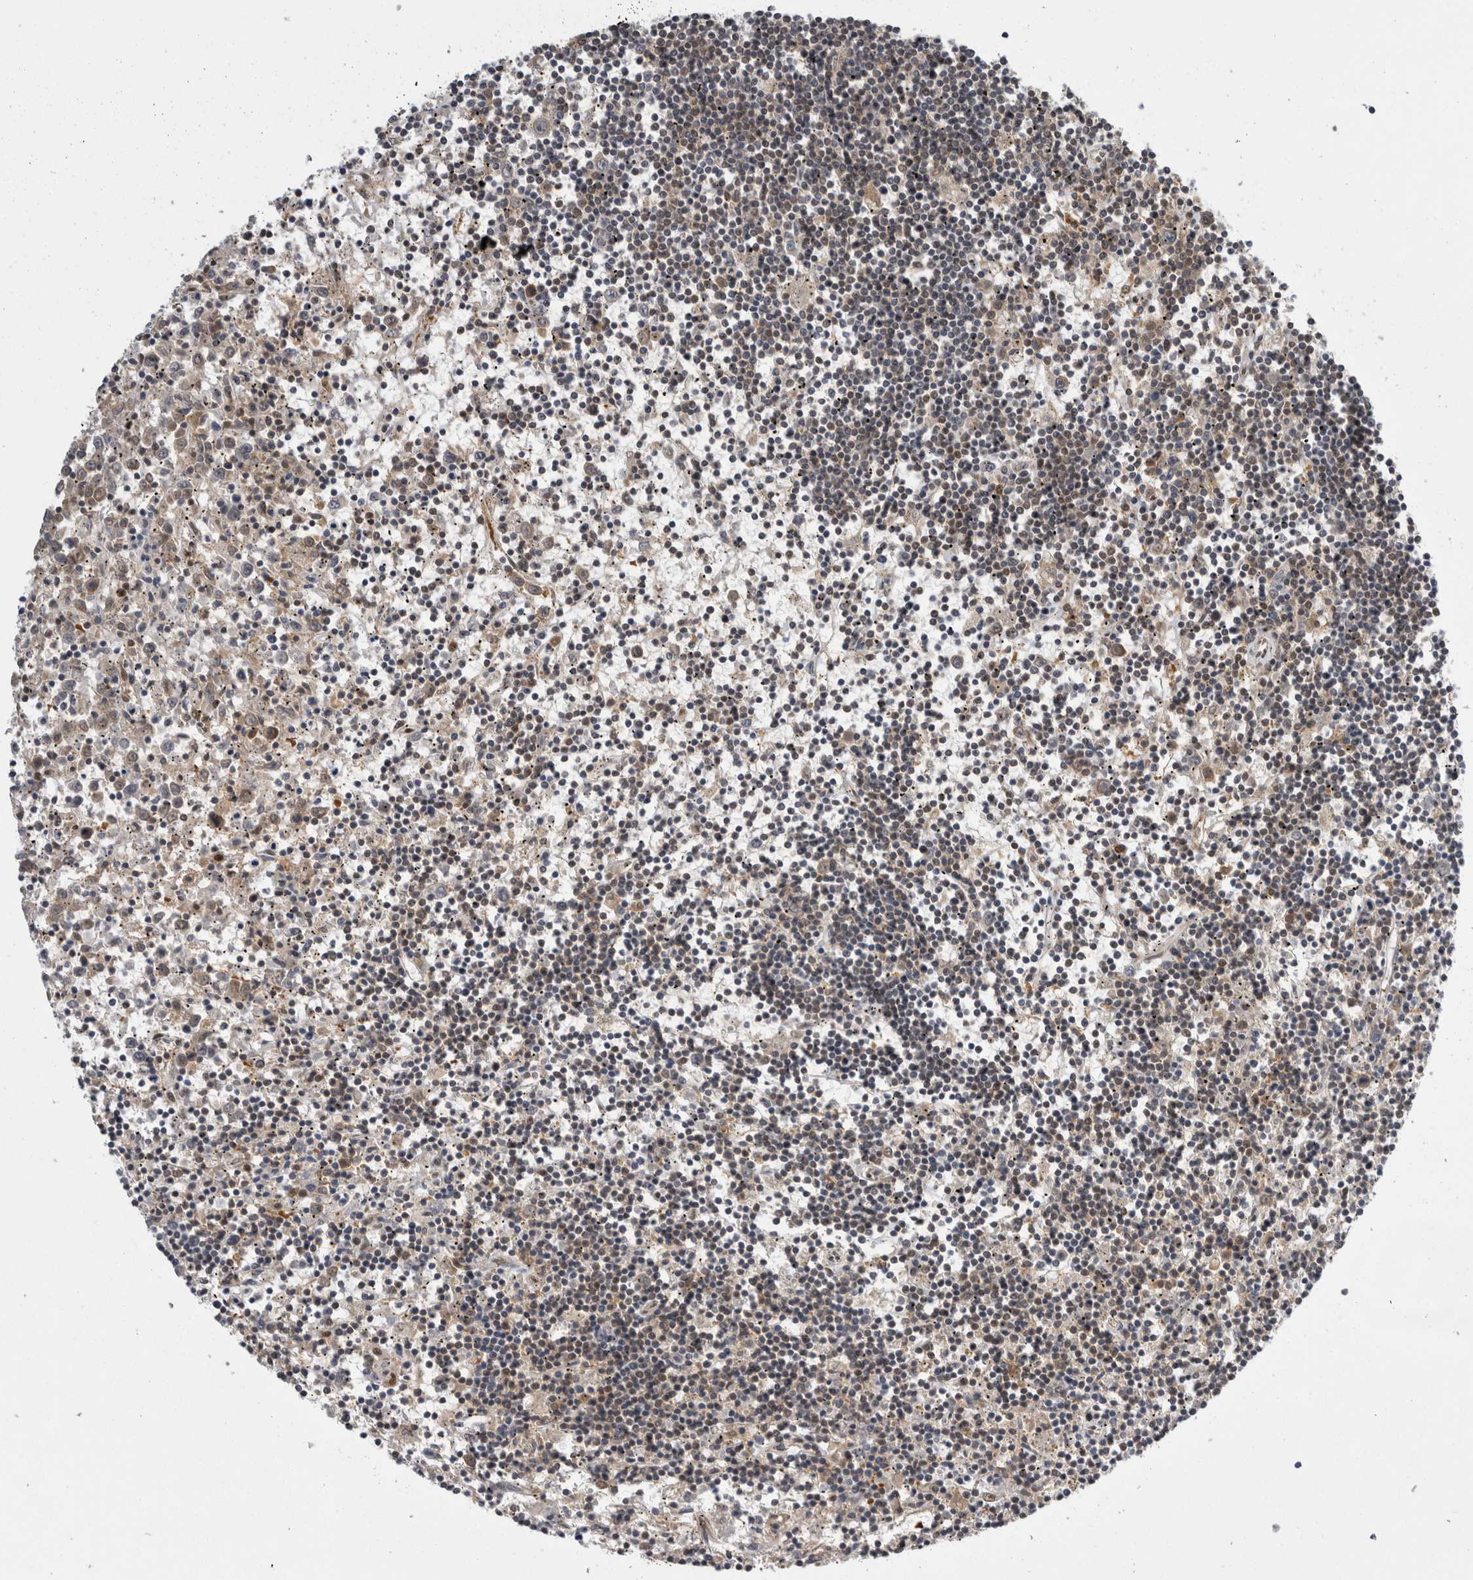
{"staining": {"intensity": "weak", "quantity": "25%-75%", "location": "cytoplasmic/membranous"}, "tissue": "lymphoma", "cell_type": "Tumor cells", "image_type": "cancer", "snomed": [{"axis": "morphology", "description": "Malignant lymphoma, non-Hodgkin's type, Low grade"}, {"axis": "topography", "description": "Spleen"}], "caption": "Protein staining by IHC shows weak cytoplasmic/membranous expression in approximately 25%-75% of tumor cells in lymphoma.", "gene": "PSMB2", "patient": {"sex": "male", "age": 76}}